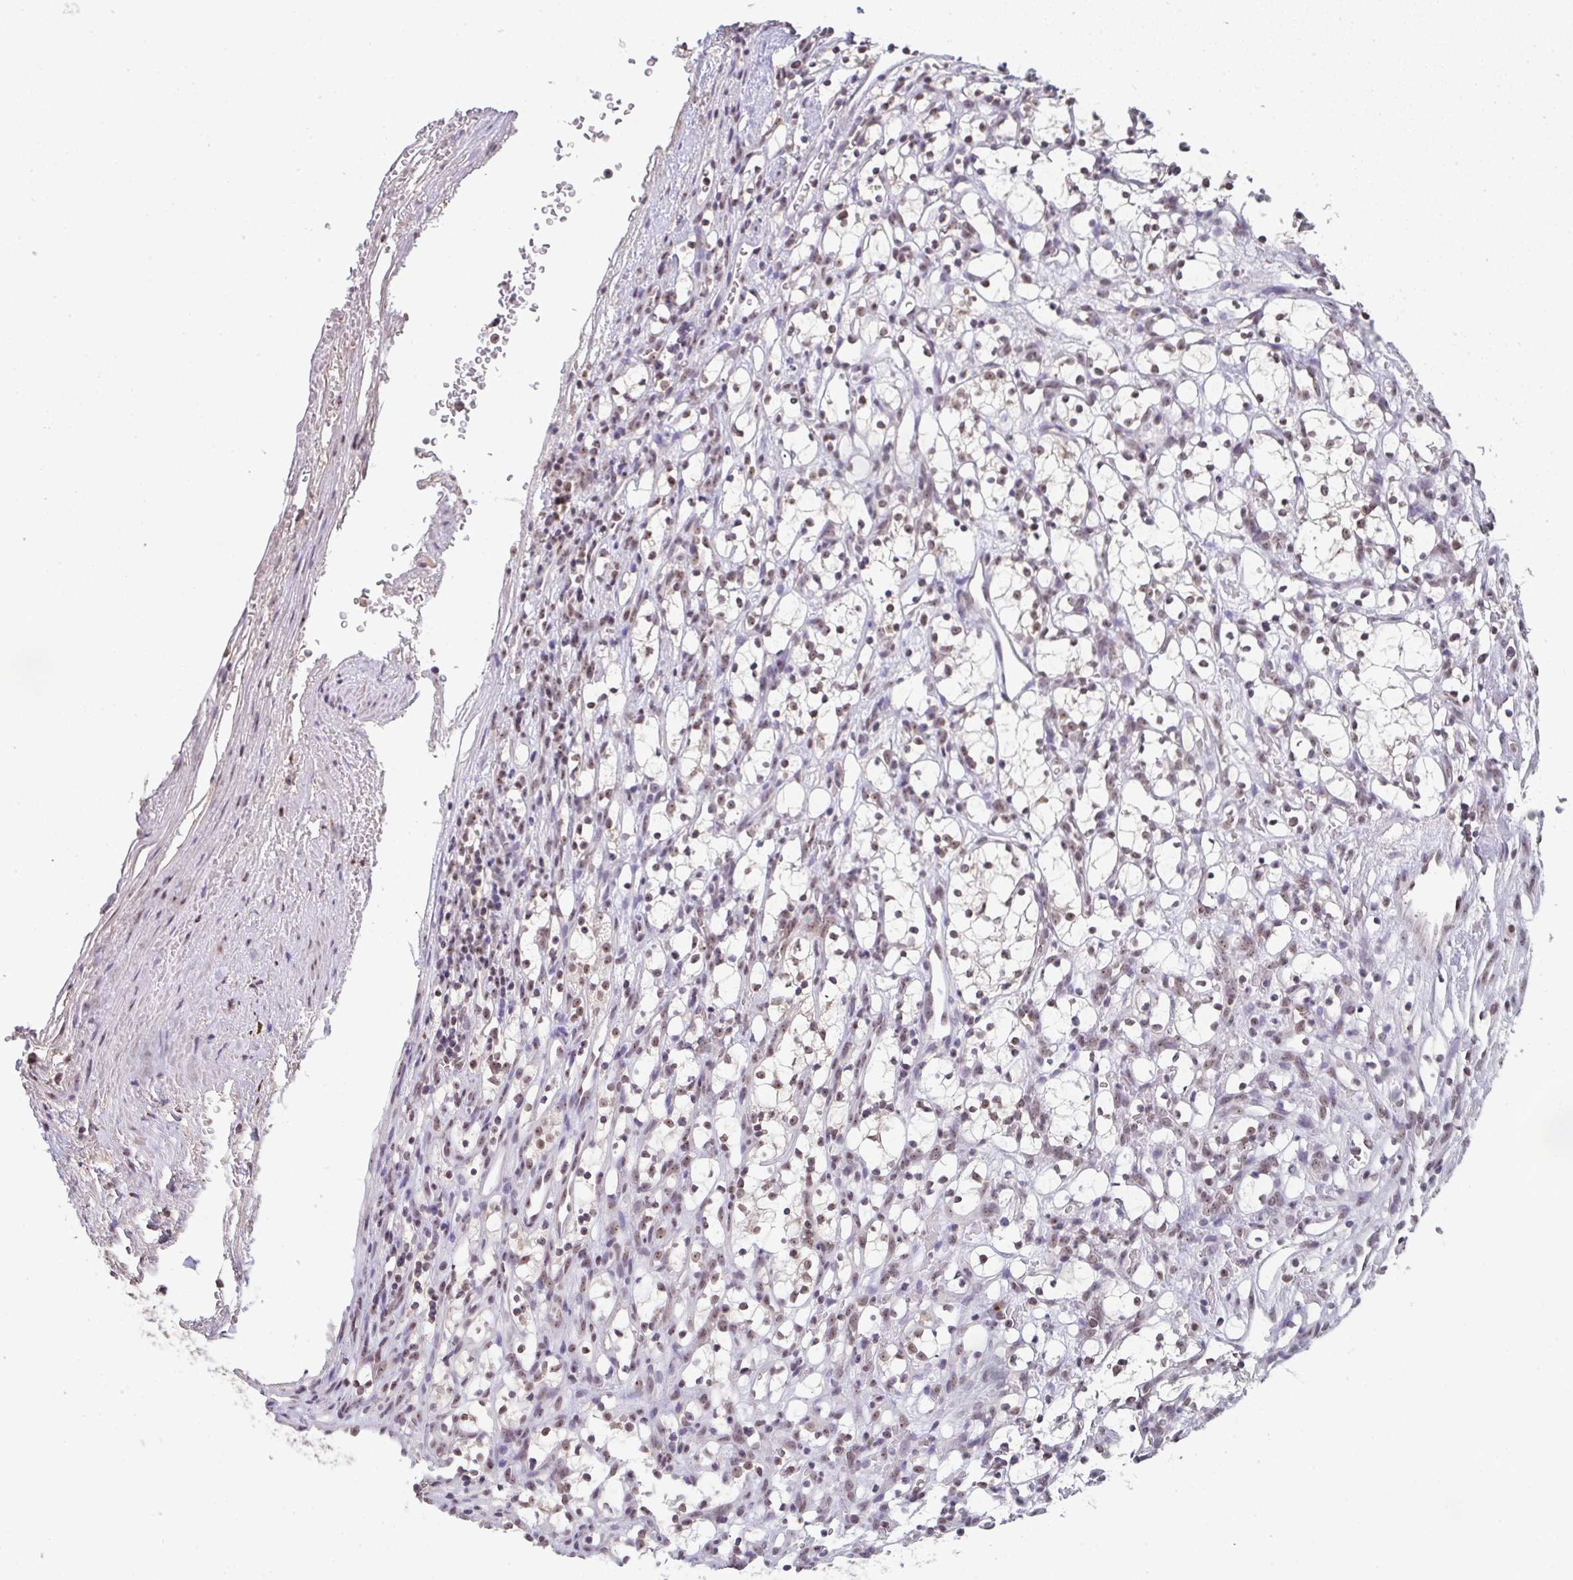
{"staining": {"intensity": "weak", "quantity": ">75%", "location": "nuclear"}, "tissue": "renal cancer", "cell_type": "Tumor cells", "image_type": "cancer", "snomed": [{"axis": "morphology", "description": "Adenocarcinoma, NOS"}, {"axis": "topography", "description": "Kidney"}], "caption": "Weak nuclear protein positivity is identified in approximately >75% of tumor cells in renal adenocarcinoma. (IHC, brightfield microscopy, high magnification).", "gene": "DKC1", "patient": {"sex": "female", "age": 69}}